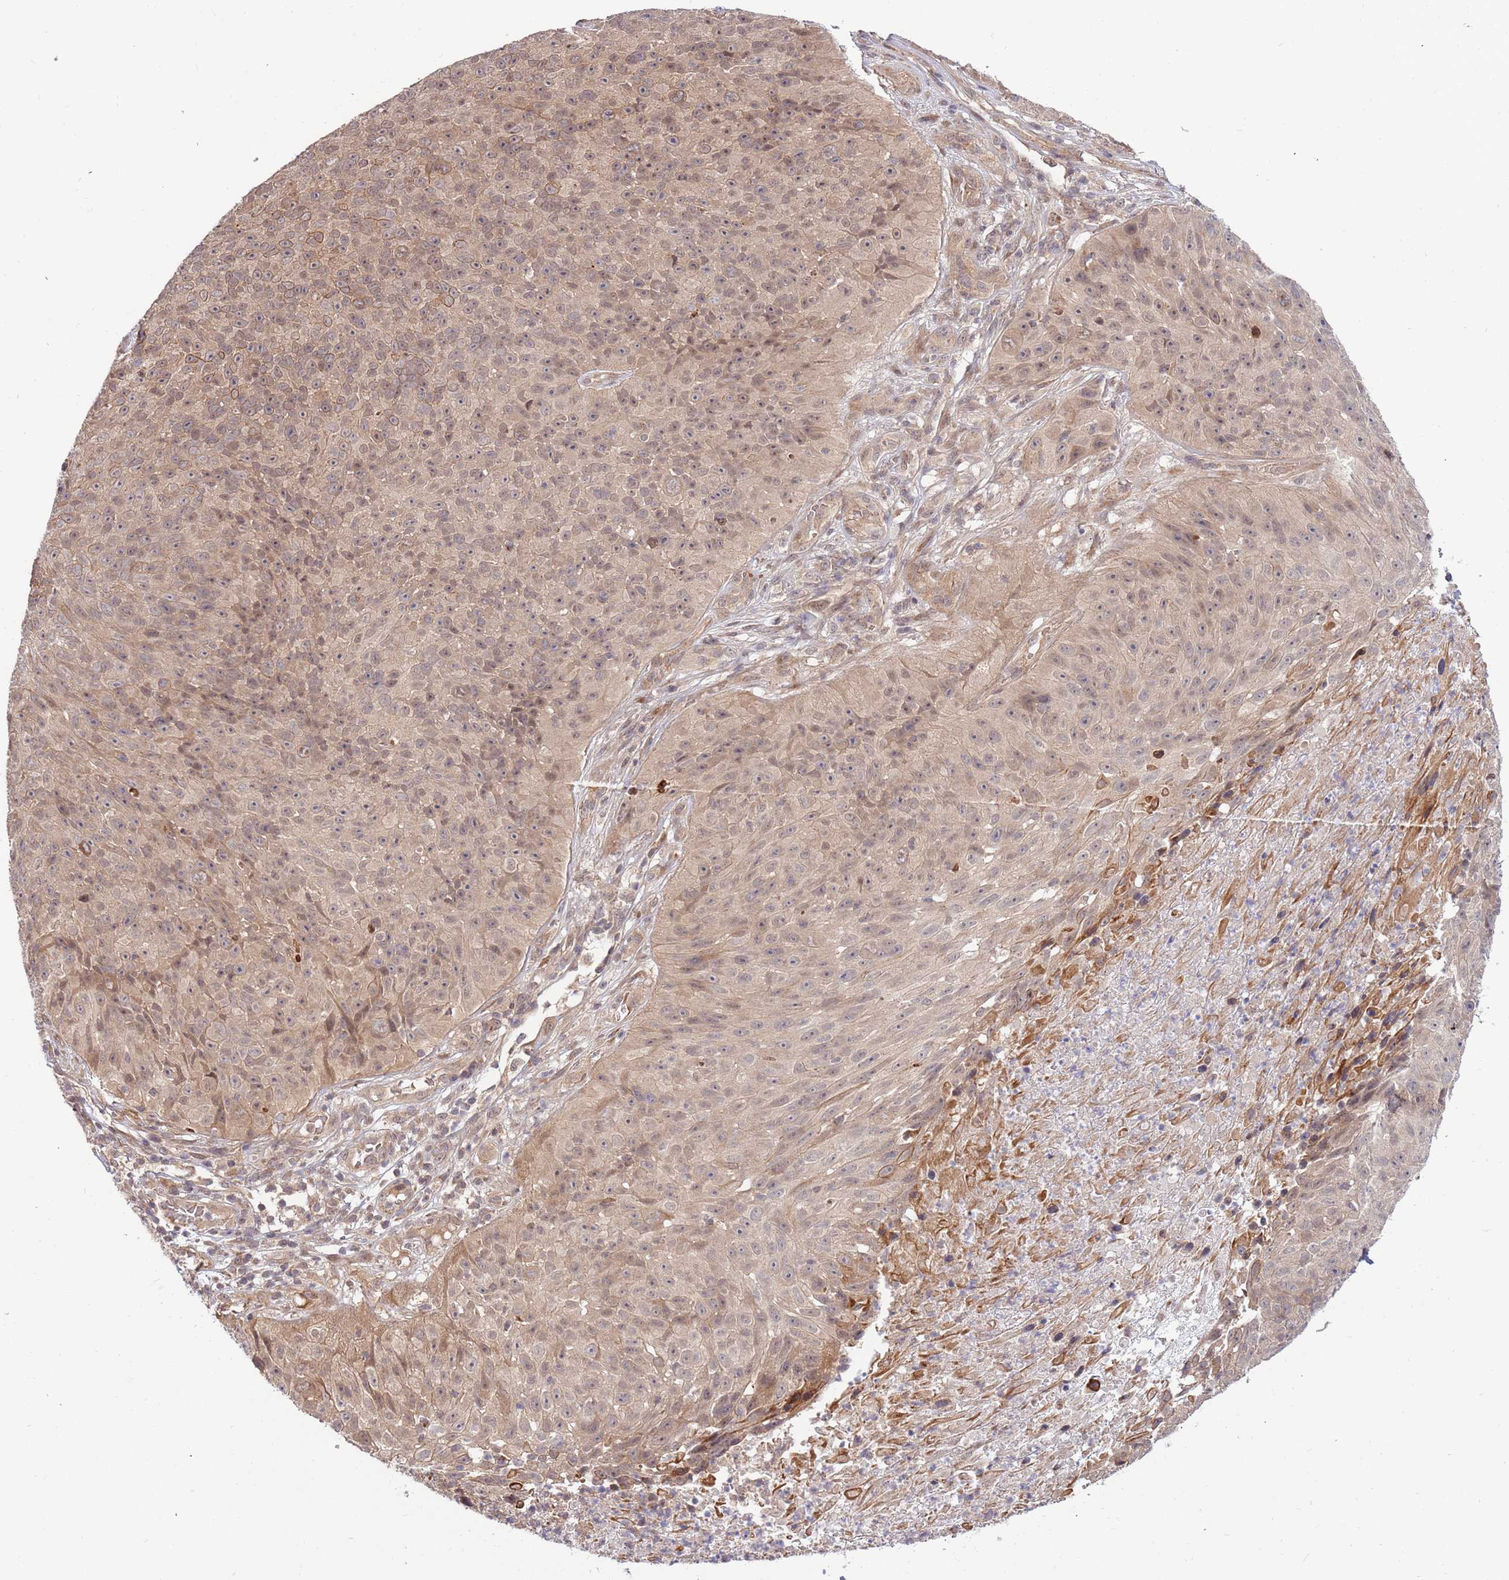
{"staining": {"intensity": "weak", "quantity": "25%-75%", "location": "cytoplasmic/membranous"}, "tissue": "skin cancer", "cell_type": "Tumor cells", "image_type": "cancer", "snomed": [{"axis": "morphology", "description": "Squamous cell carcinoma, NOS"}, {"axis": "topography", "description": "Skin"}], "caption": "Skin cancer (squamous cell carcinoma) stained with DAB (3,3'-diaminobenzidine) immunohistochemistry (IHC) demonstrates low levels of weak cytoplasmic/membranous expression in about 25%-75% of tumor cells. (DAB (3,3'-diaminobenzidine) IHC, brown staining for protein, blue staining for nuclei).", "gene": "HAUS3", "patient": {"sex": "female", "age": 87}}